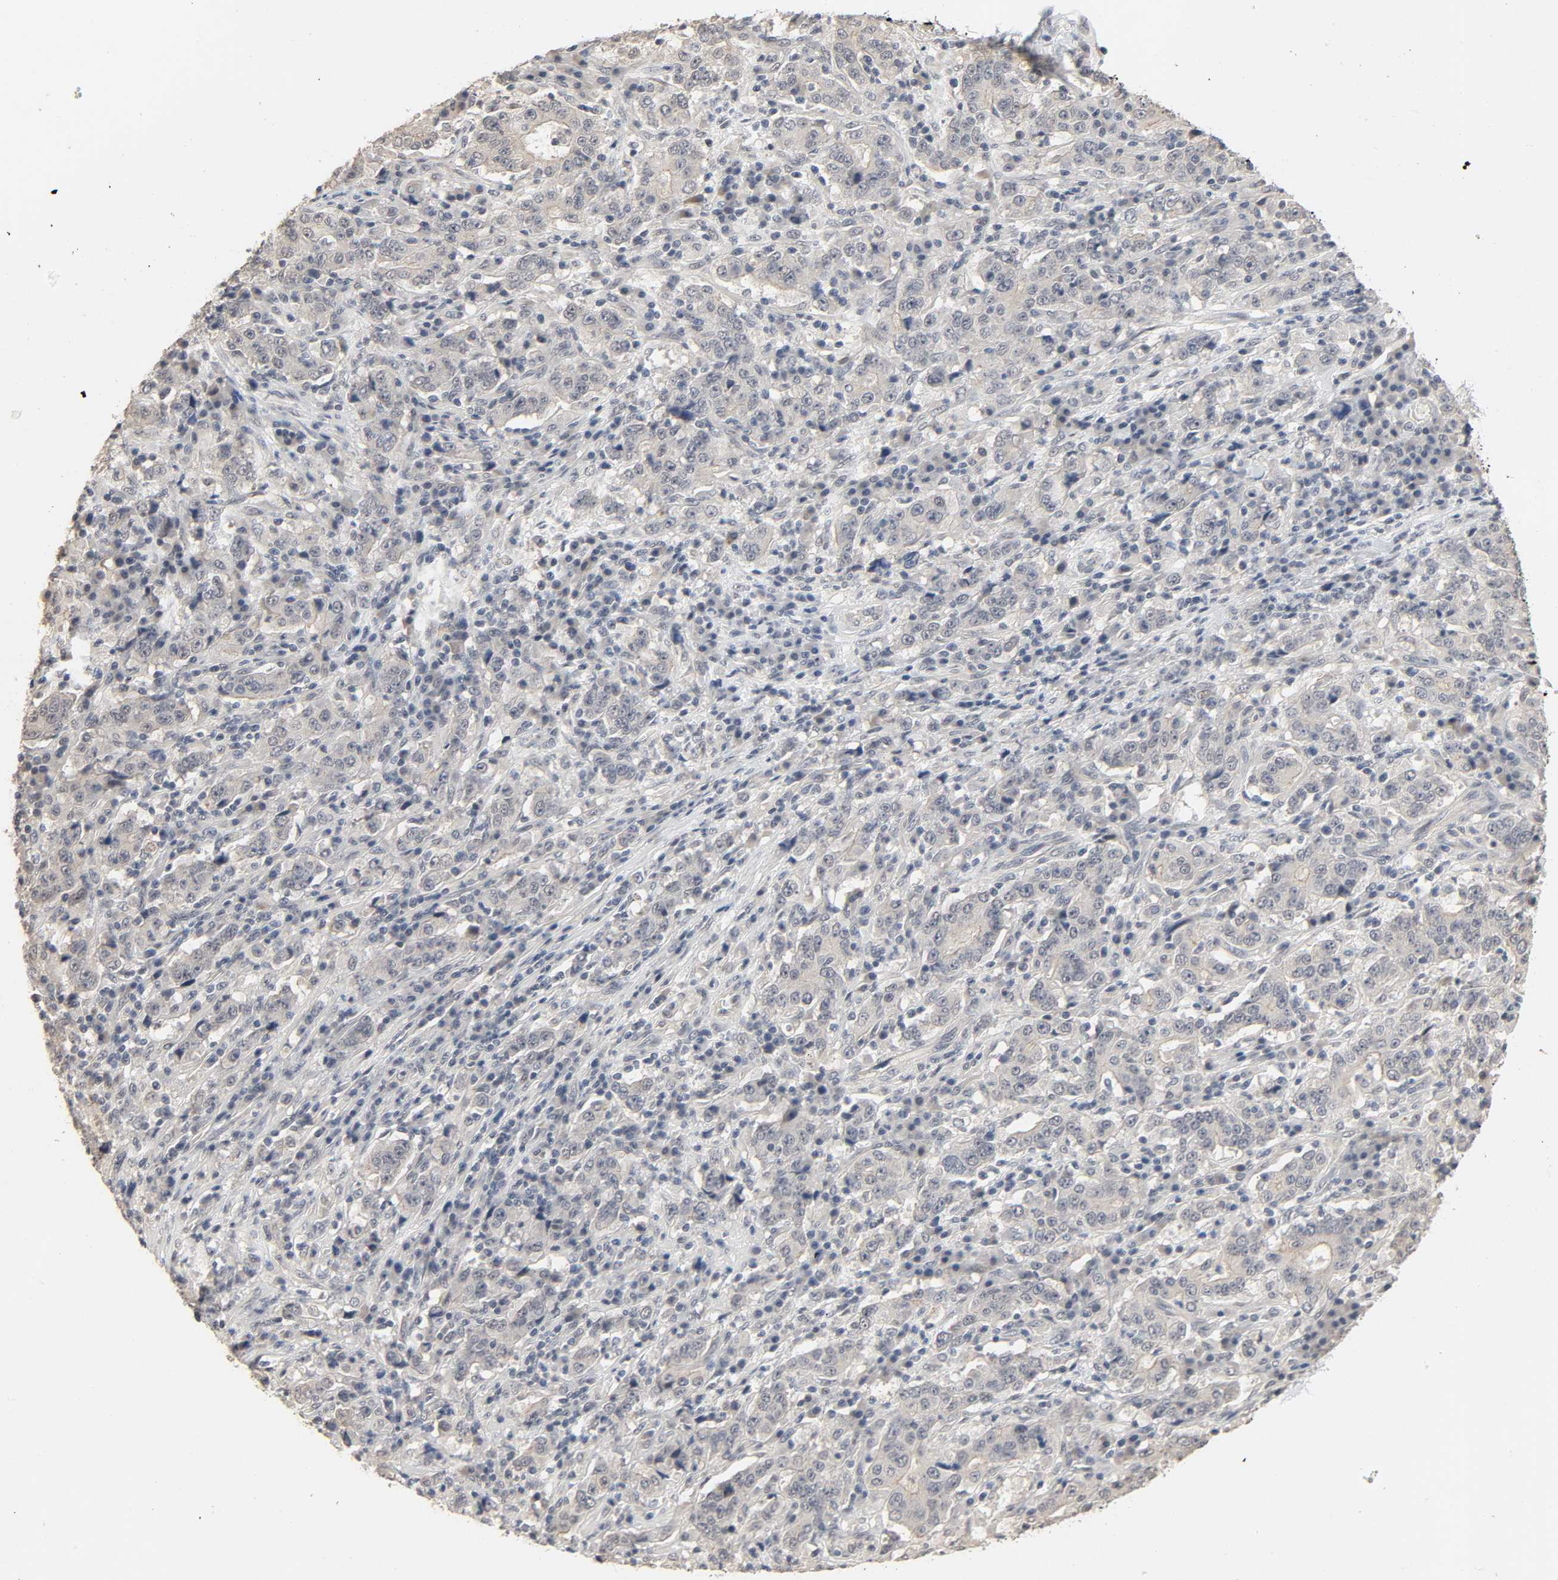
{"staining": {"intensity": "negative", "quantity": "none", "location": "none"}, "tissue": "stomach cancer", "cell_type": "Tumor cells", "image_type": "cancer", "snomed": [{"axis": "morphology", "description": "Normal tissue, NOS"}, {"axis": "morphology", "description": "Adenocarcinoma, NOS"}, {"axis": "topography", "description": "Stomach, upper"}, {"axis": "topography", "description": "Stomach"}], "caption": "There is no significant staining in tumor cells of stomach adenocarcinoma.", "gene": "MAGEA8", "patient": {"sex": "male", "age": 59}}